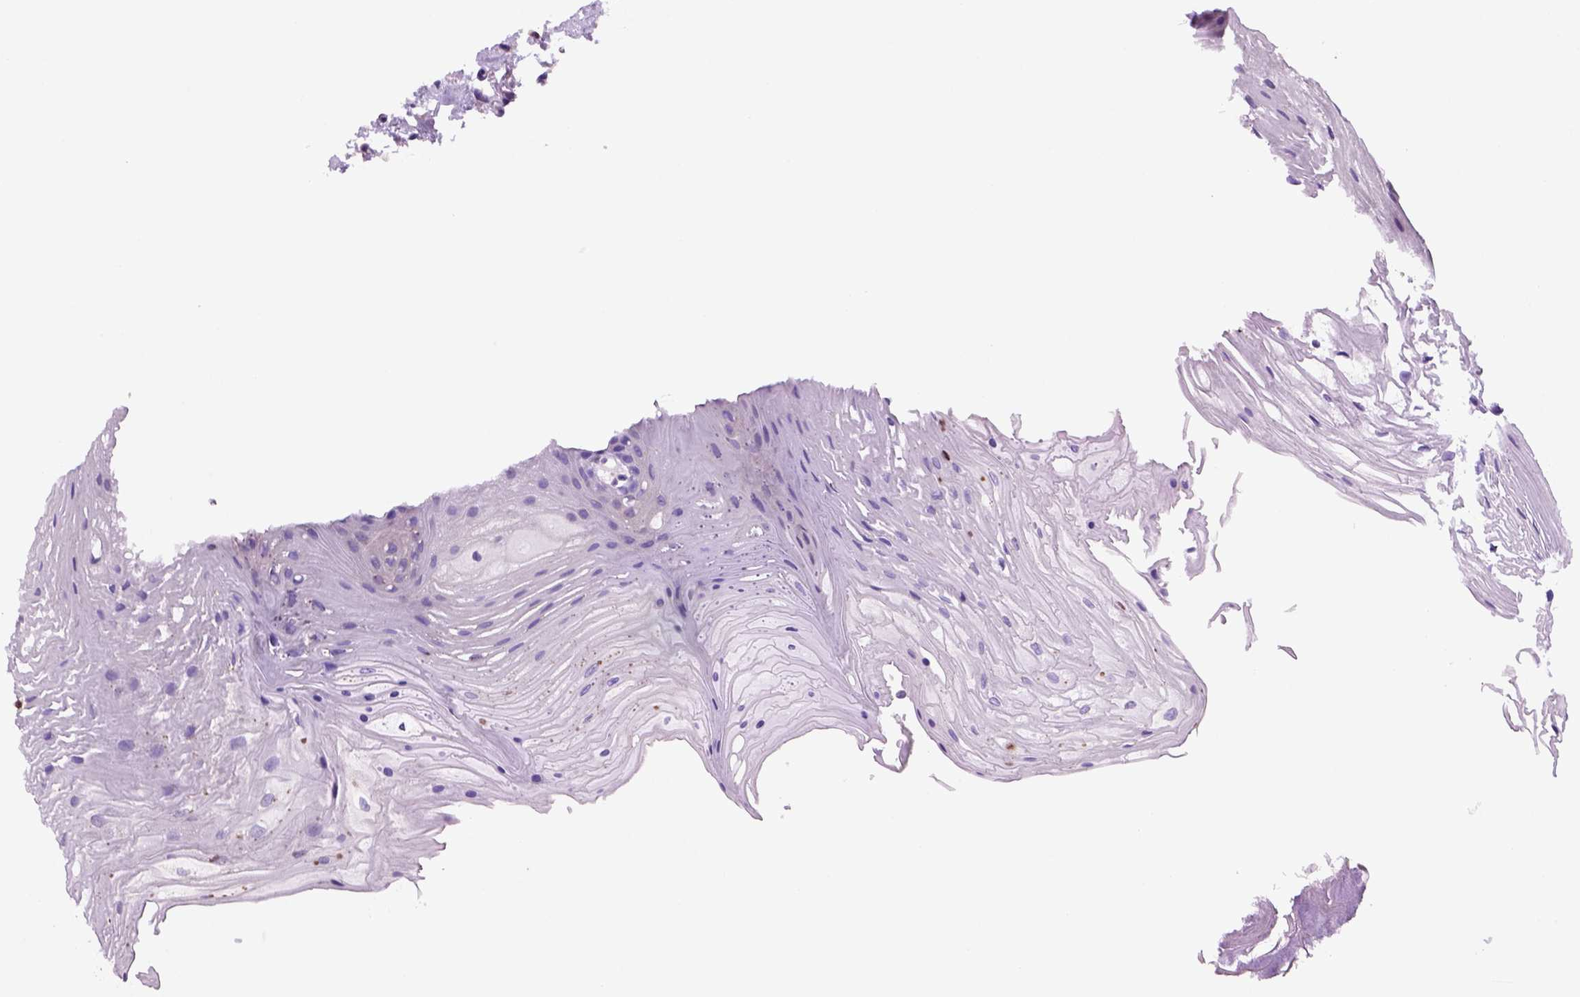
{"staining": {"intensity": "negative", "quantity": "none", "location": "none"}, "tissue": "oral mucosa", "cell_type": "Squamous epithelial cells", "image_type": "normal", "snomed": [{"axis": "morphology", "description": "Normal tissue, NOS"}, {"axis": "morphology", "description": "Squamous cell carcinoma, NOS"}, {"axis": "topography", "description": "Oral tissue"}, {"axis": "topography", "description": "Tounge, NOS"}, {"axis": "topography", "description": "Head-Neck"}], "caption": "IHC photomicrograph of unremarkable oral mucosa: human oral mucosa stained with DAB shows no significant protein staining in squamous epithelial cells. (IHC, brightfield microscopy, high magnification).", "gene": "PIAS3", "patient": {"sex": "male", "age": 62}}